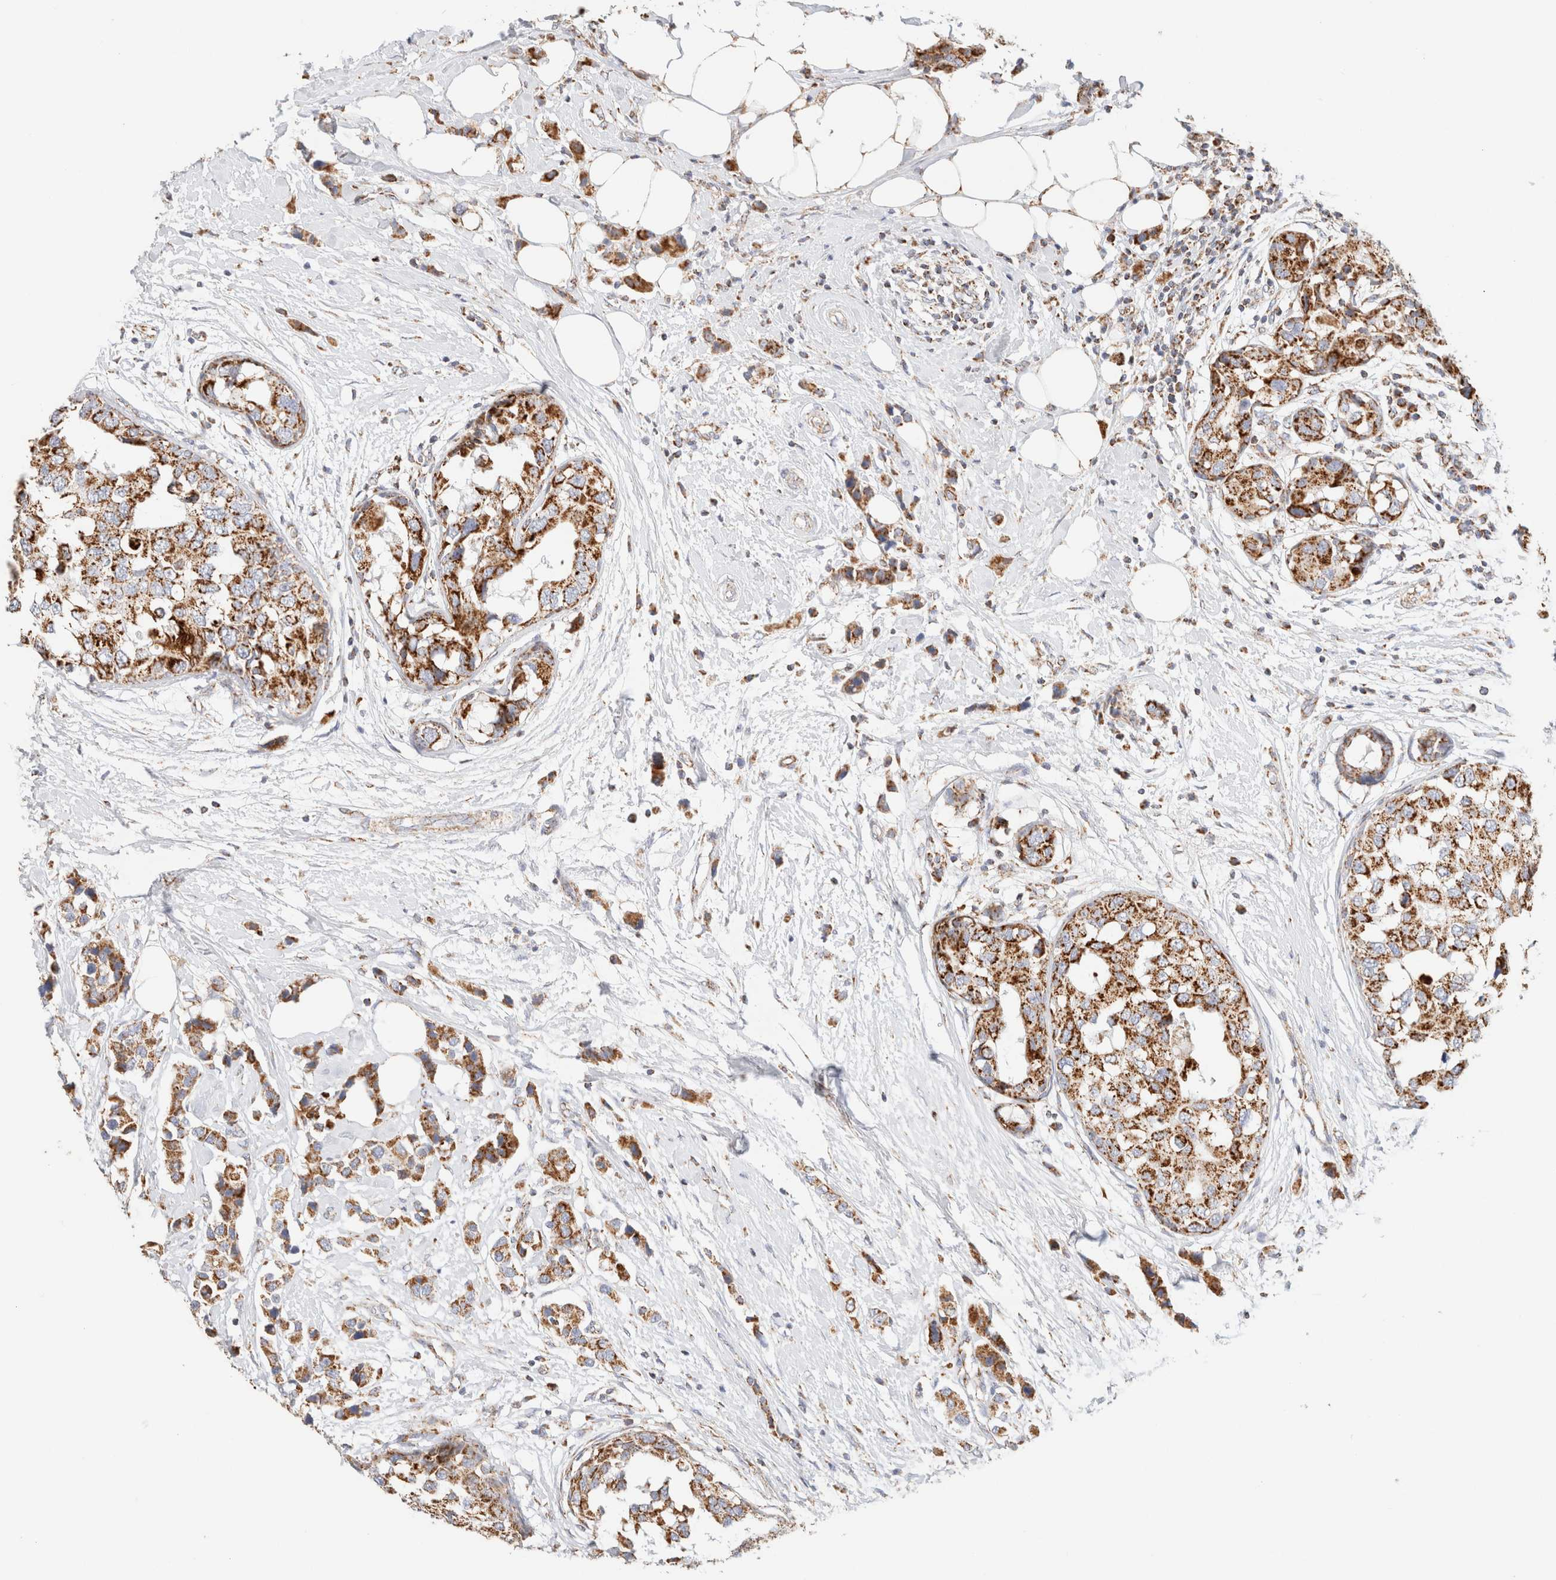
{"staining": {"intensity": "strong", "quantity": ">75%", "location": "cytoplasmic/membranous"}, "tissue": "breast cancer", "cell_type": "Tumor cells", "image_type": "cancer", "snomed": [{"axis": "morphology", "description": "Normal tissue, NOS"}, {"axis": "morphology", "description": "Duct carcinoma"}, {"axis": "topography", "description": "Breast"}], "caption": "This histopathology image reveals immunohistochemistry (IHC) staining of breast cancer (intraductal carcinoma), with high strong cytoplasmic/membranous positivity in about >75% of tumor cells.", "gene": "PHB2", "patient": {"sex": "female", "age": 50}}